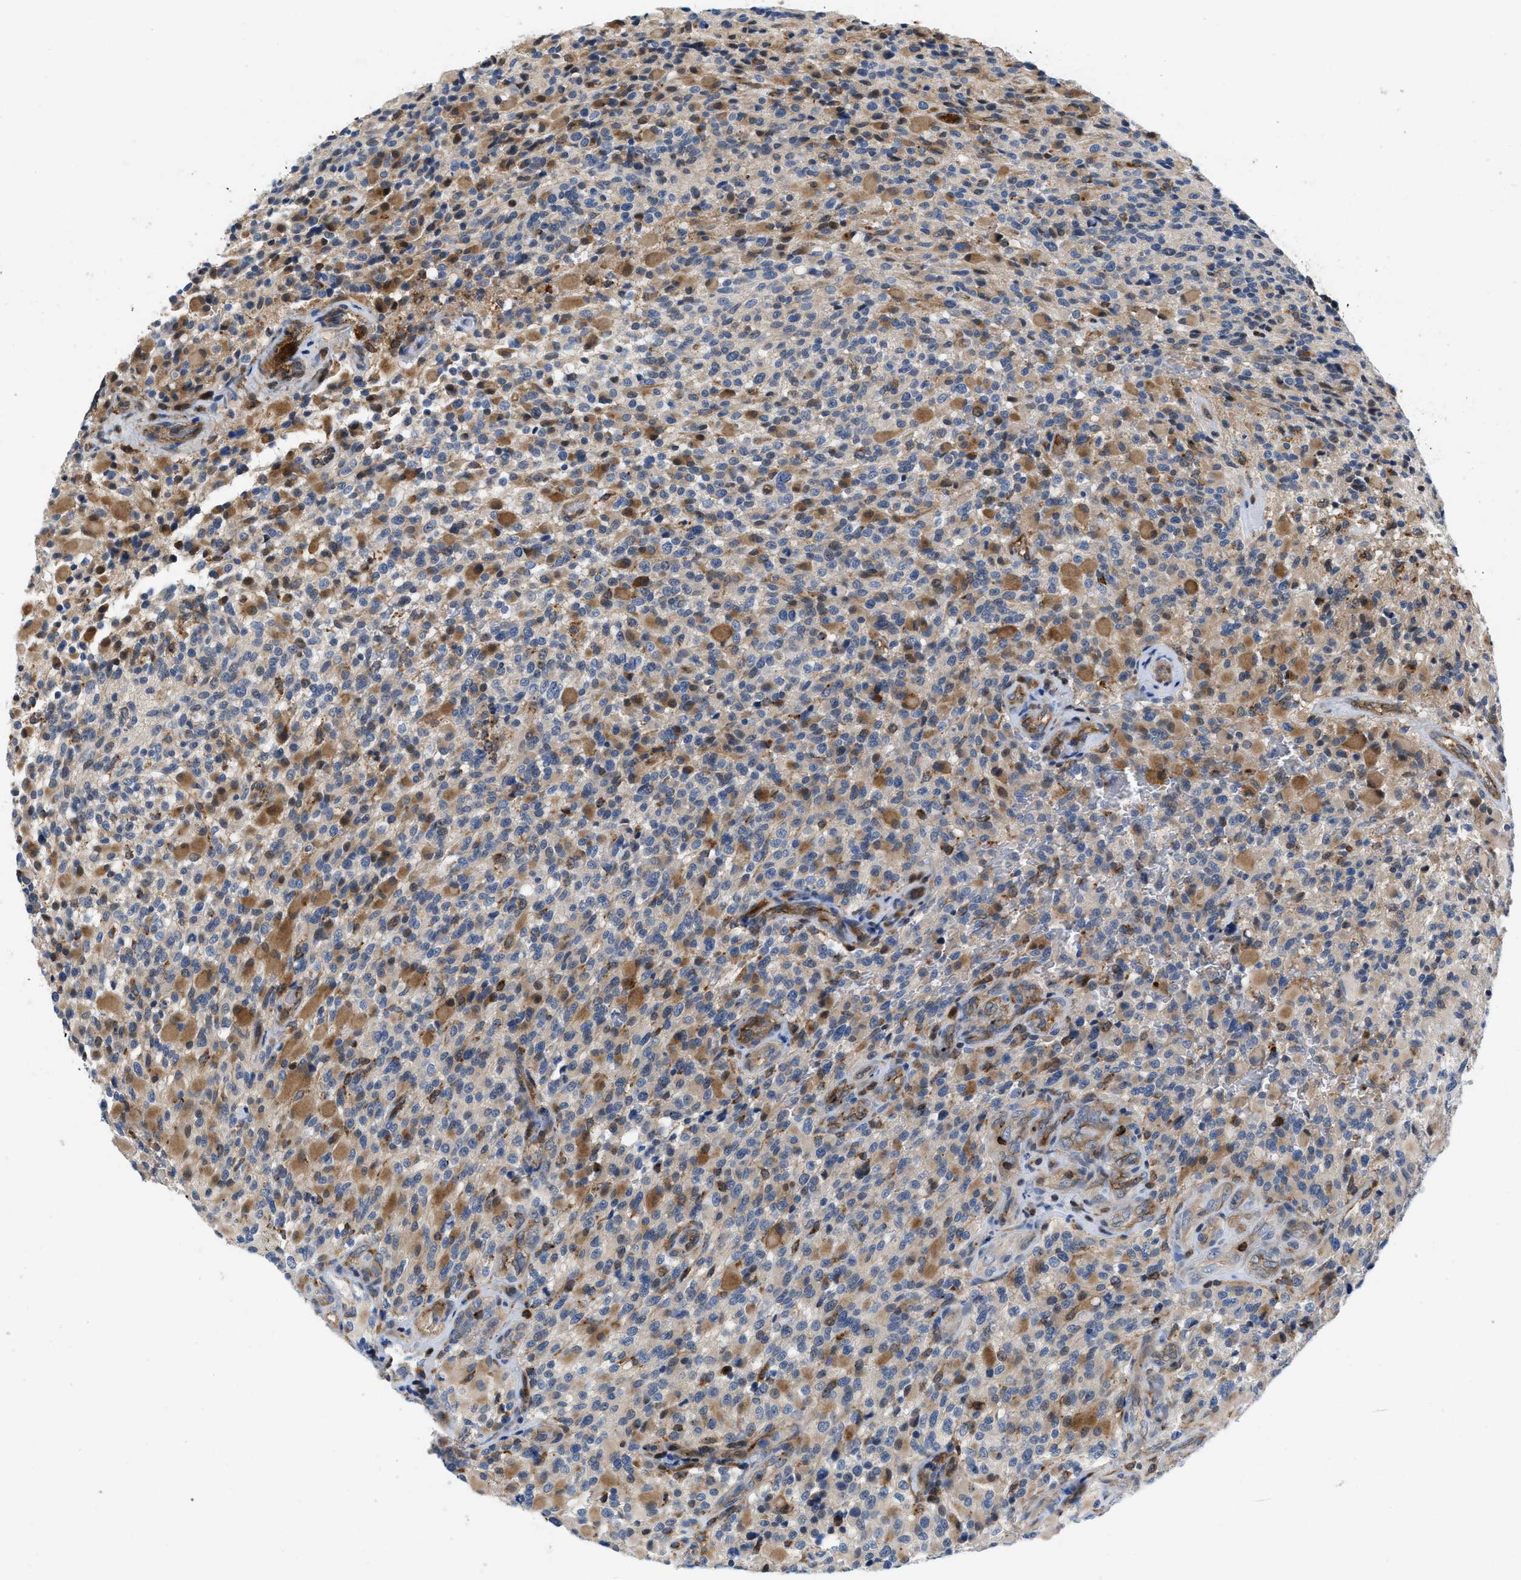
{"staining": {"intensity": "moderate", "quantity": "25%-75%", "location": "cytoplasmic/membranous"}, "tissue": "glioma", "cell_type": "Tumor cells", "image_type": "cancer", "snomed": [{"axis": "morphology", "description": "Glioma, malignant, High grade"}, {"axis": "topography", "description": "Brain"}], "caption": "Immunohistochemistry (DAB) staining of human glioma reveals moderate cytoplasmic/membranous protein staining in about 25%-75% of tumor cells.", "gene": "ENPP4", "patient": {"sex": "male", "age": 71}}